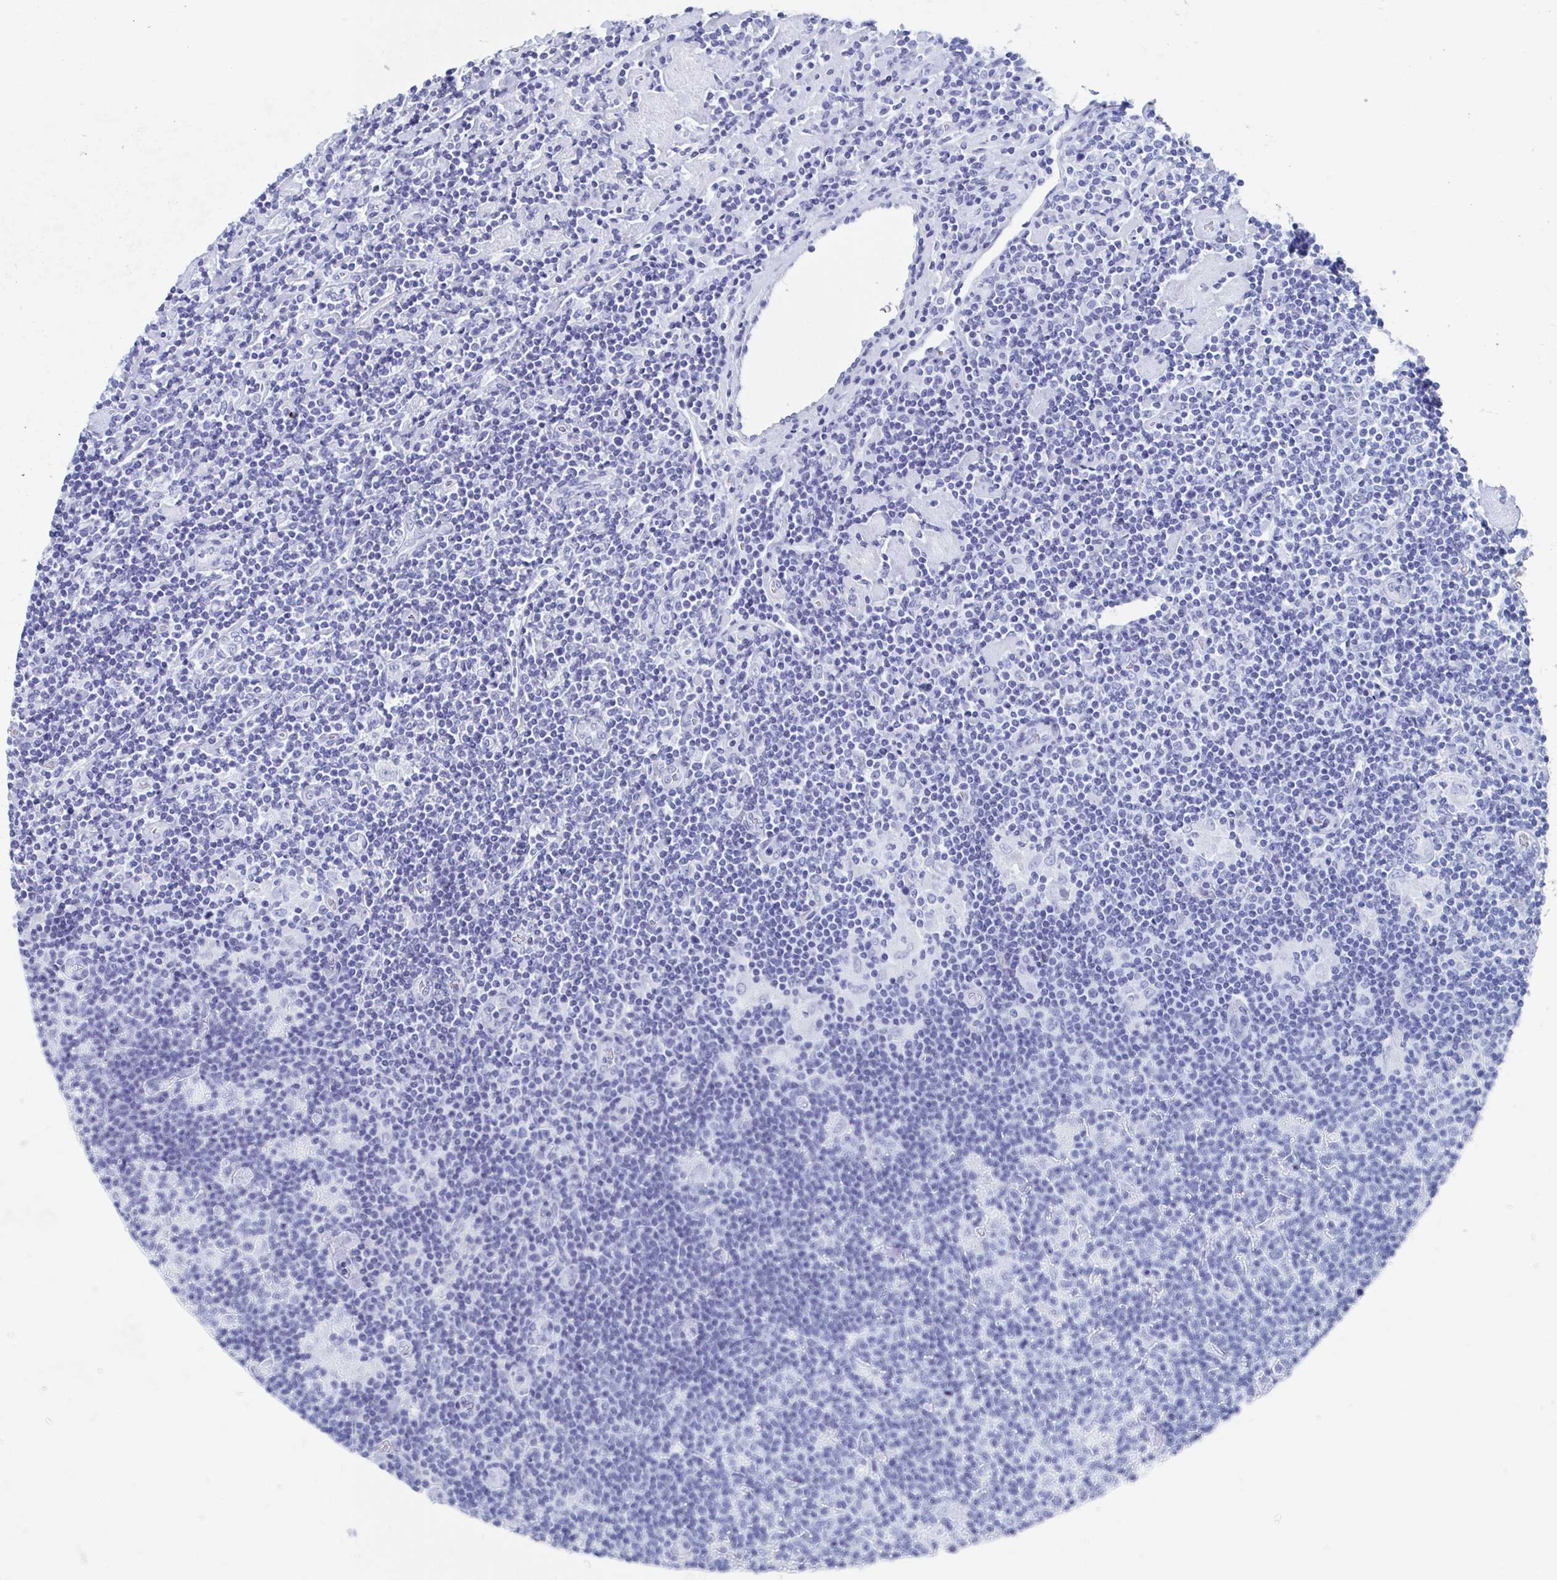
{"staining": {"intensity": "negative", "quantity": "none", "location": "none"}, "tissue": "lymphoma", "cell_type": "Tumor cells", "image_type": "cancer", "snomed": [{"axis": "morphology", "description": "Hodgkin's disease, NOS"}, {"axis": "topography", "description": "Lymph node"}], "caption": "Immunohistochemical staining of Hodgkin's disease demonstrates no significant staining in tumor cells.", "gene": "HDGFL1", "patient": {"sex": "male", "age": 40}}